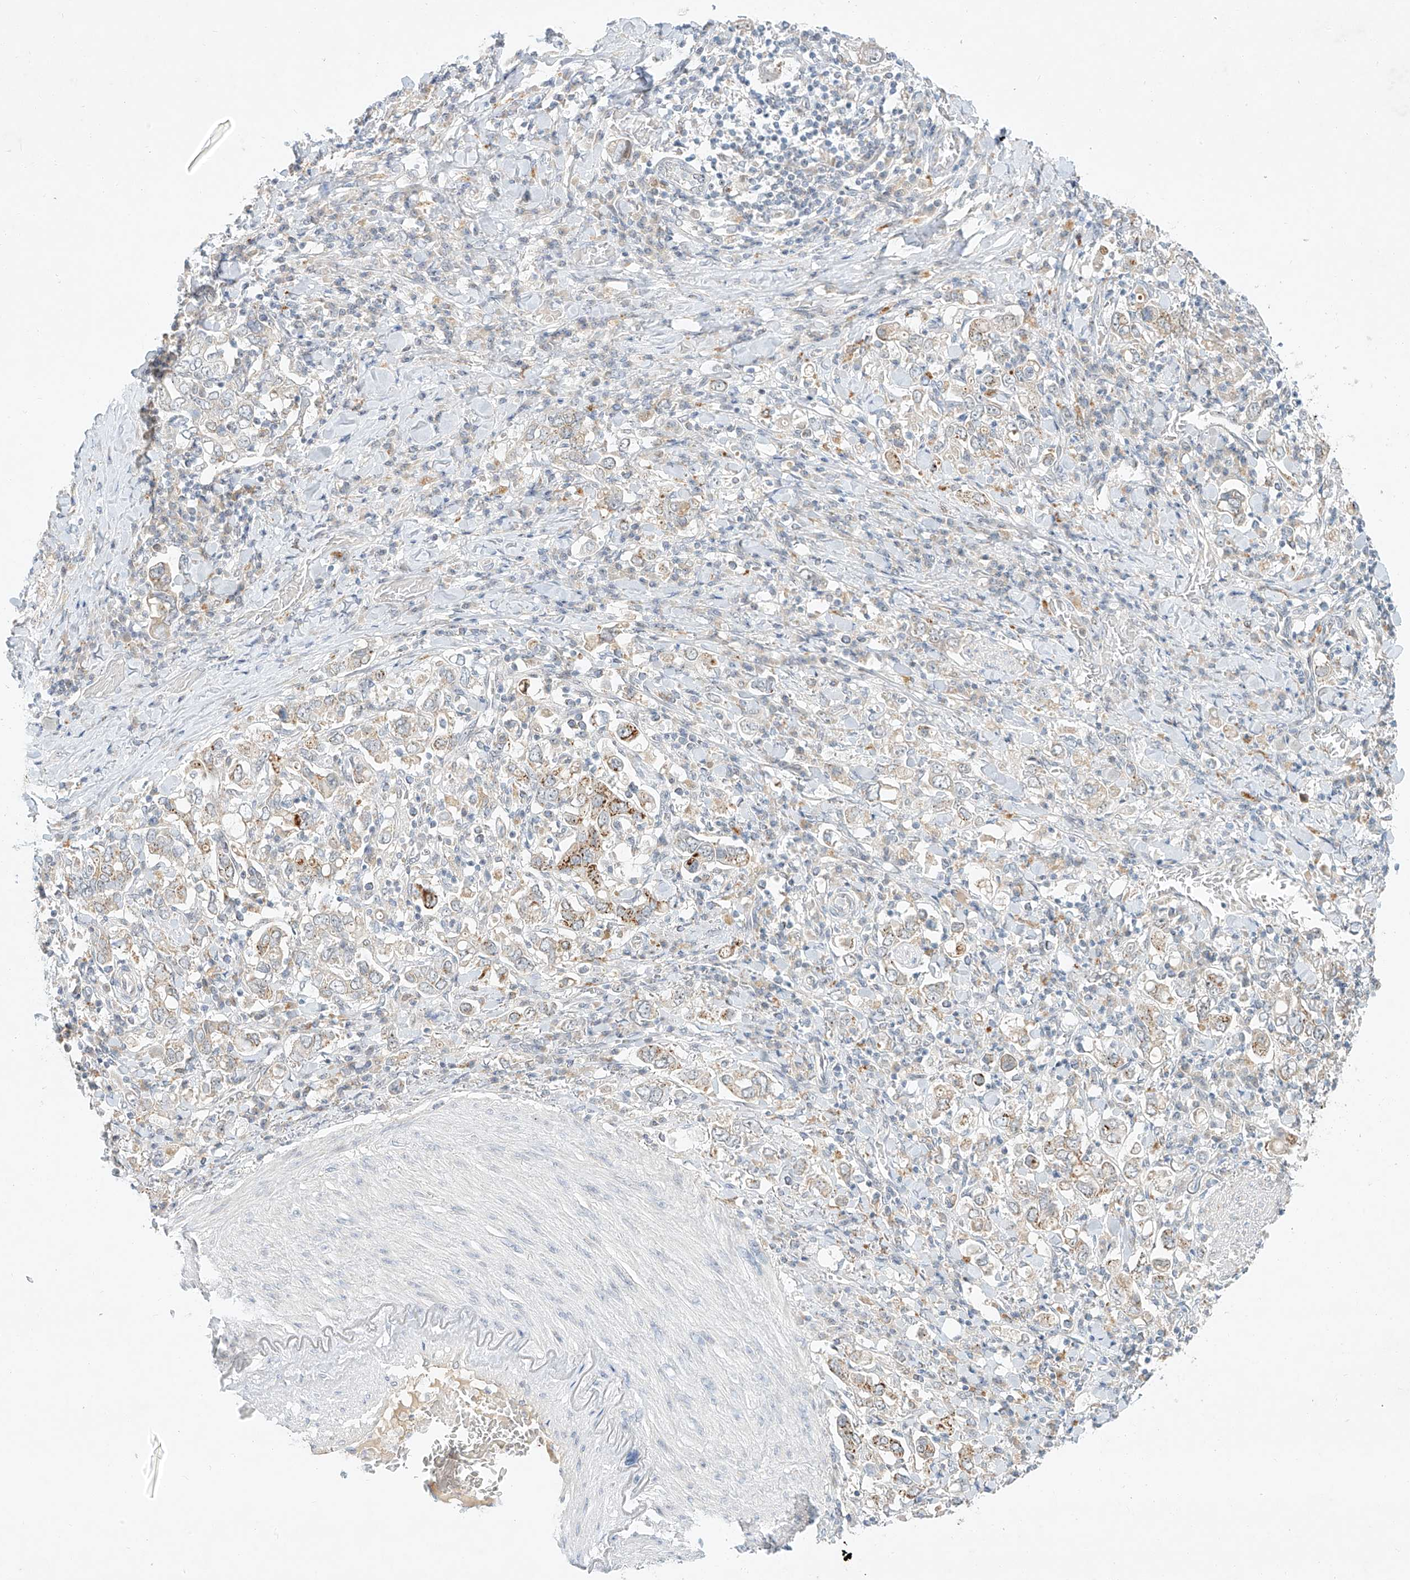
{"staining": {"intensity": "moderate", "quantity": "<25%", "location": "cytoplasmic/membranous"}, "tissue": "stomach cancer", "cell_type": "Tumor cells", "image_type": "cancer", "snomed": [{"axis": "morphology", "description": "Adenocarcinoma, NOS"}, {"axis": "topography", "description": "Stomach, upper"}], "caption": "This is a photomicrograph of immunohistochemistry (IHC) staining of stomach cancer (adenocarcinoma), which shows moderate staining in the cytoplasmic/membranous of tumor cells.", "gene": "PAK6", "patient": {"sex": "male", "age": 62}}